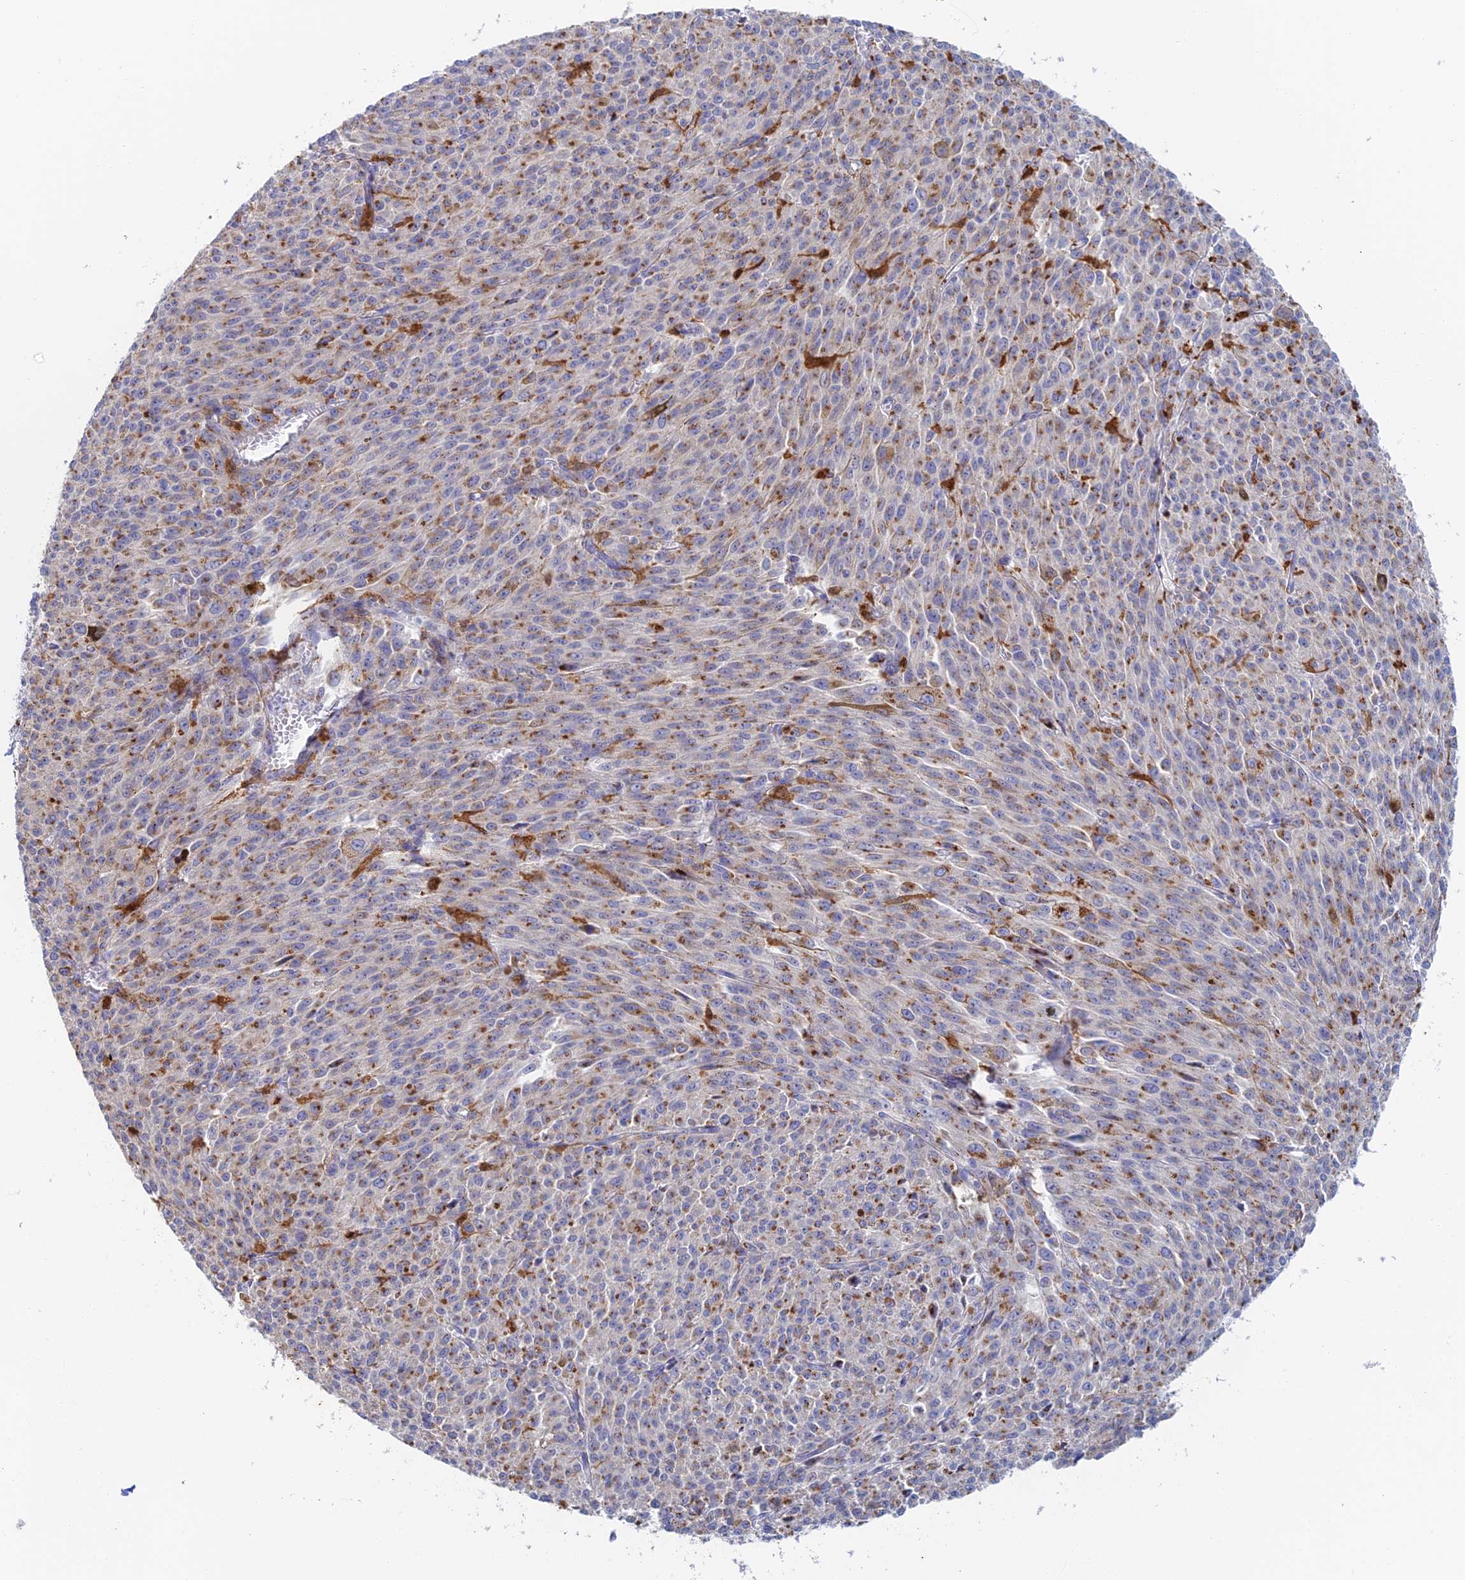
{"staining": {"intensity": "moderate", "quantity": "25%-75%", "location": "cytoplasmic/membranous"}, "tissue": "melanoma", "cell_type": "Tumor cells", "image_type": "cancer", "snomed": [{"axis": "morphology", "description": "Malignant melanoma, NOS"}, {"axis": "topography", "description": "Skin"}], "caption": "Brown immunohistochemical staining in human malignant melanoma reveals moderate cytoplasmic/membranous expression in approximately 25%-75% of tumor cells.", "gene": "SLC24A3", "patient": {"sex": "female", "age": 52}}